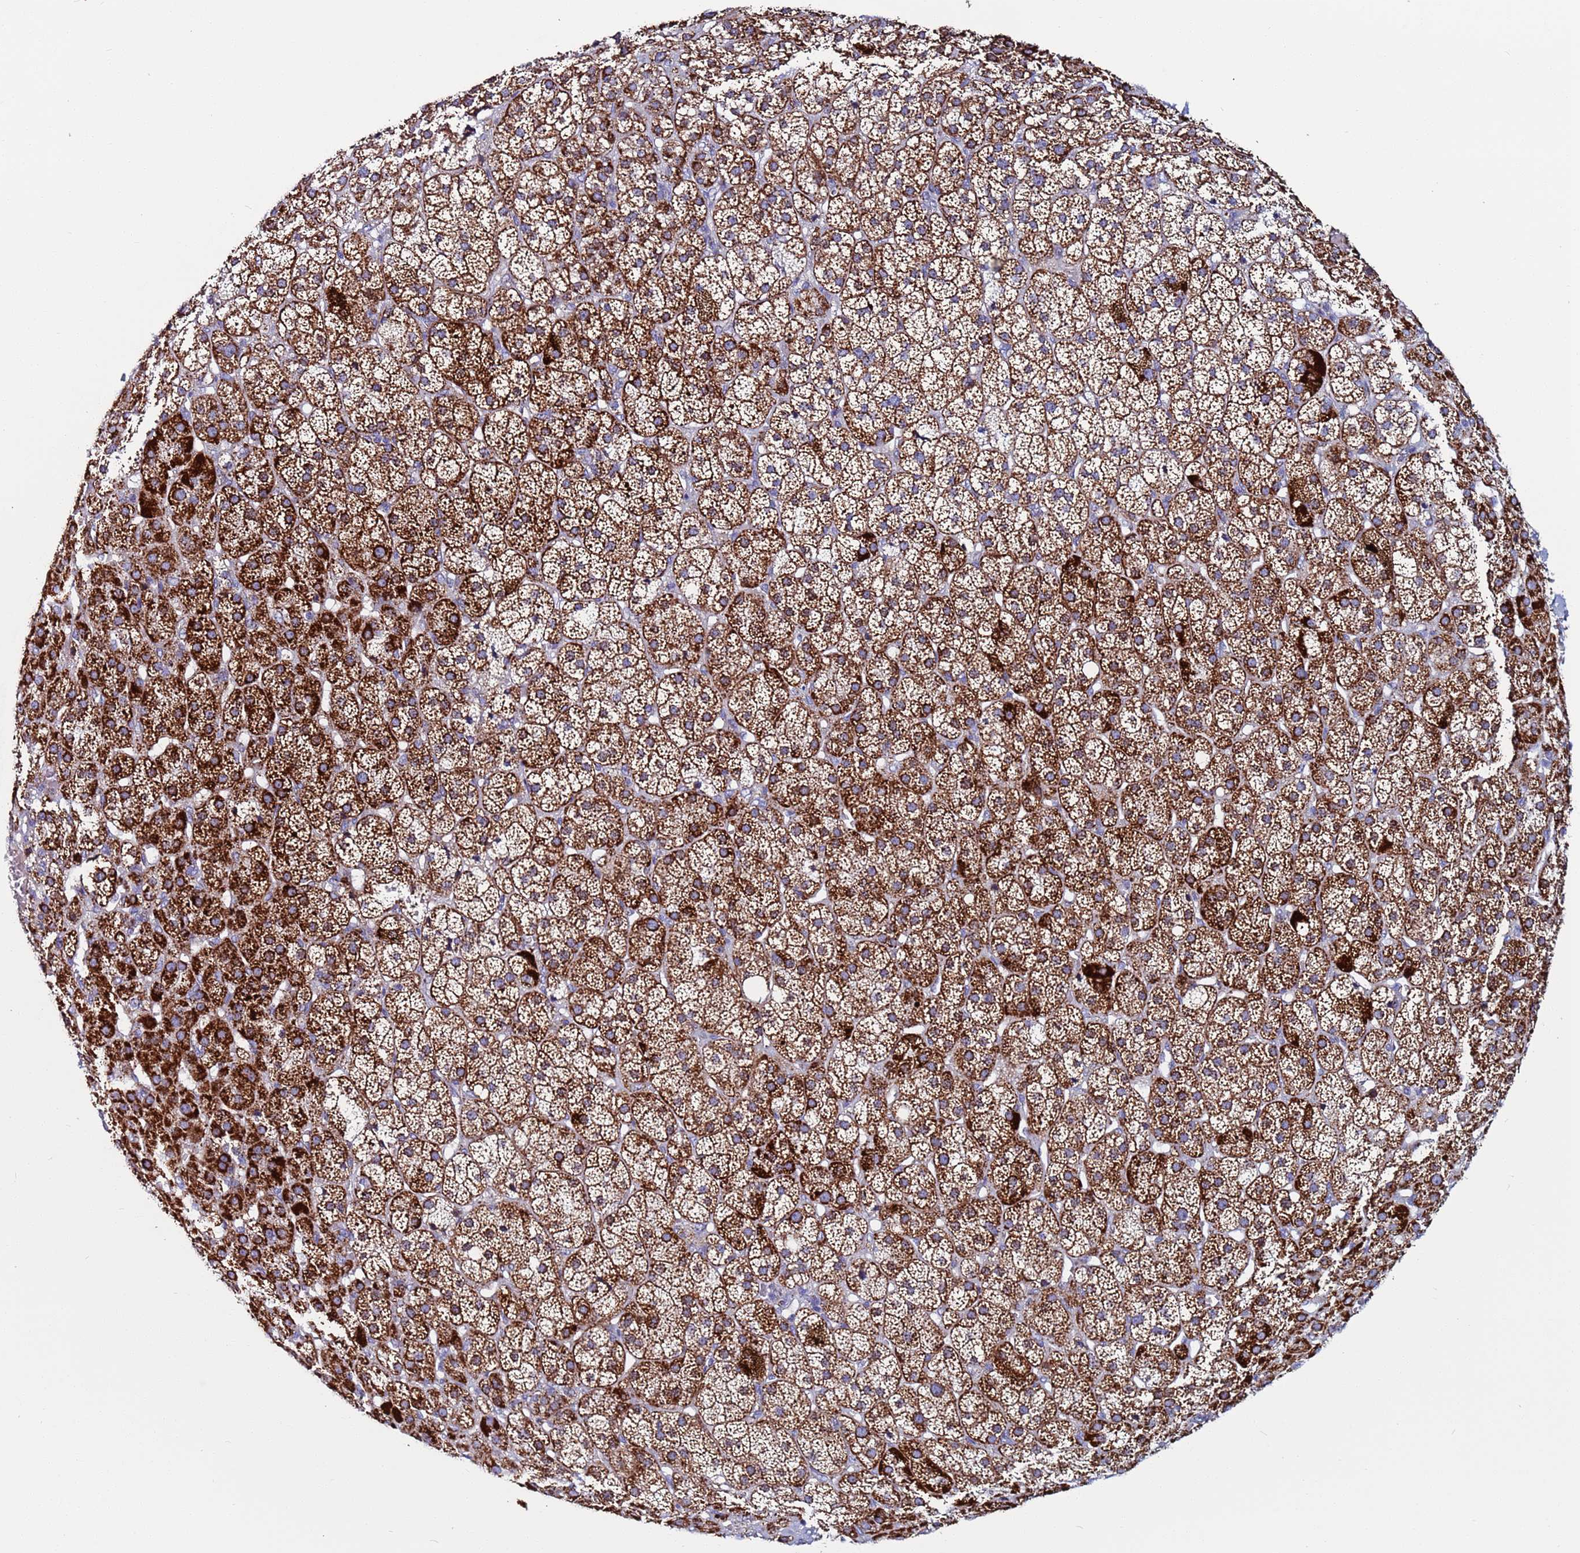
{"staining": {"intensity": "strong", "quantity": ">75%", "location": "cytoplasmic/membranous"}, "tissue": "adrenal gland", "cell_type": "Glandular cells", "image_type": "normal", "snomed": [{"axis": "morphology", "description": "Normal tissue, NOS"}, {"axis": "topography", "description": "Adrenal gland"}], "caption": "Immunohistochemical staining of unremarkable adrenal gland shows strong cytoplasmic/membranous protein staining in about >75% of glandular cells.", "gene": "ZBTB39", "patient": {"sex": "female", "age": 57}}